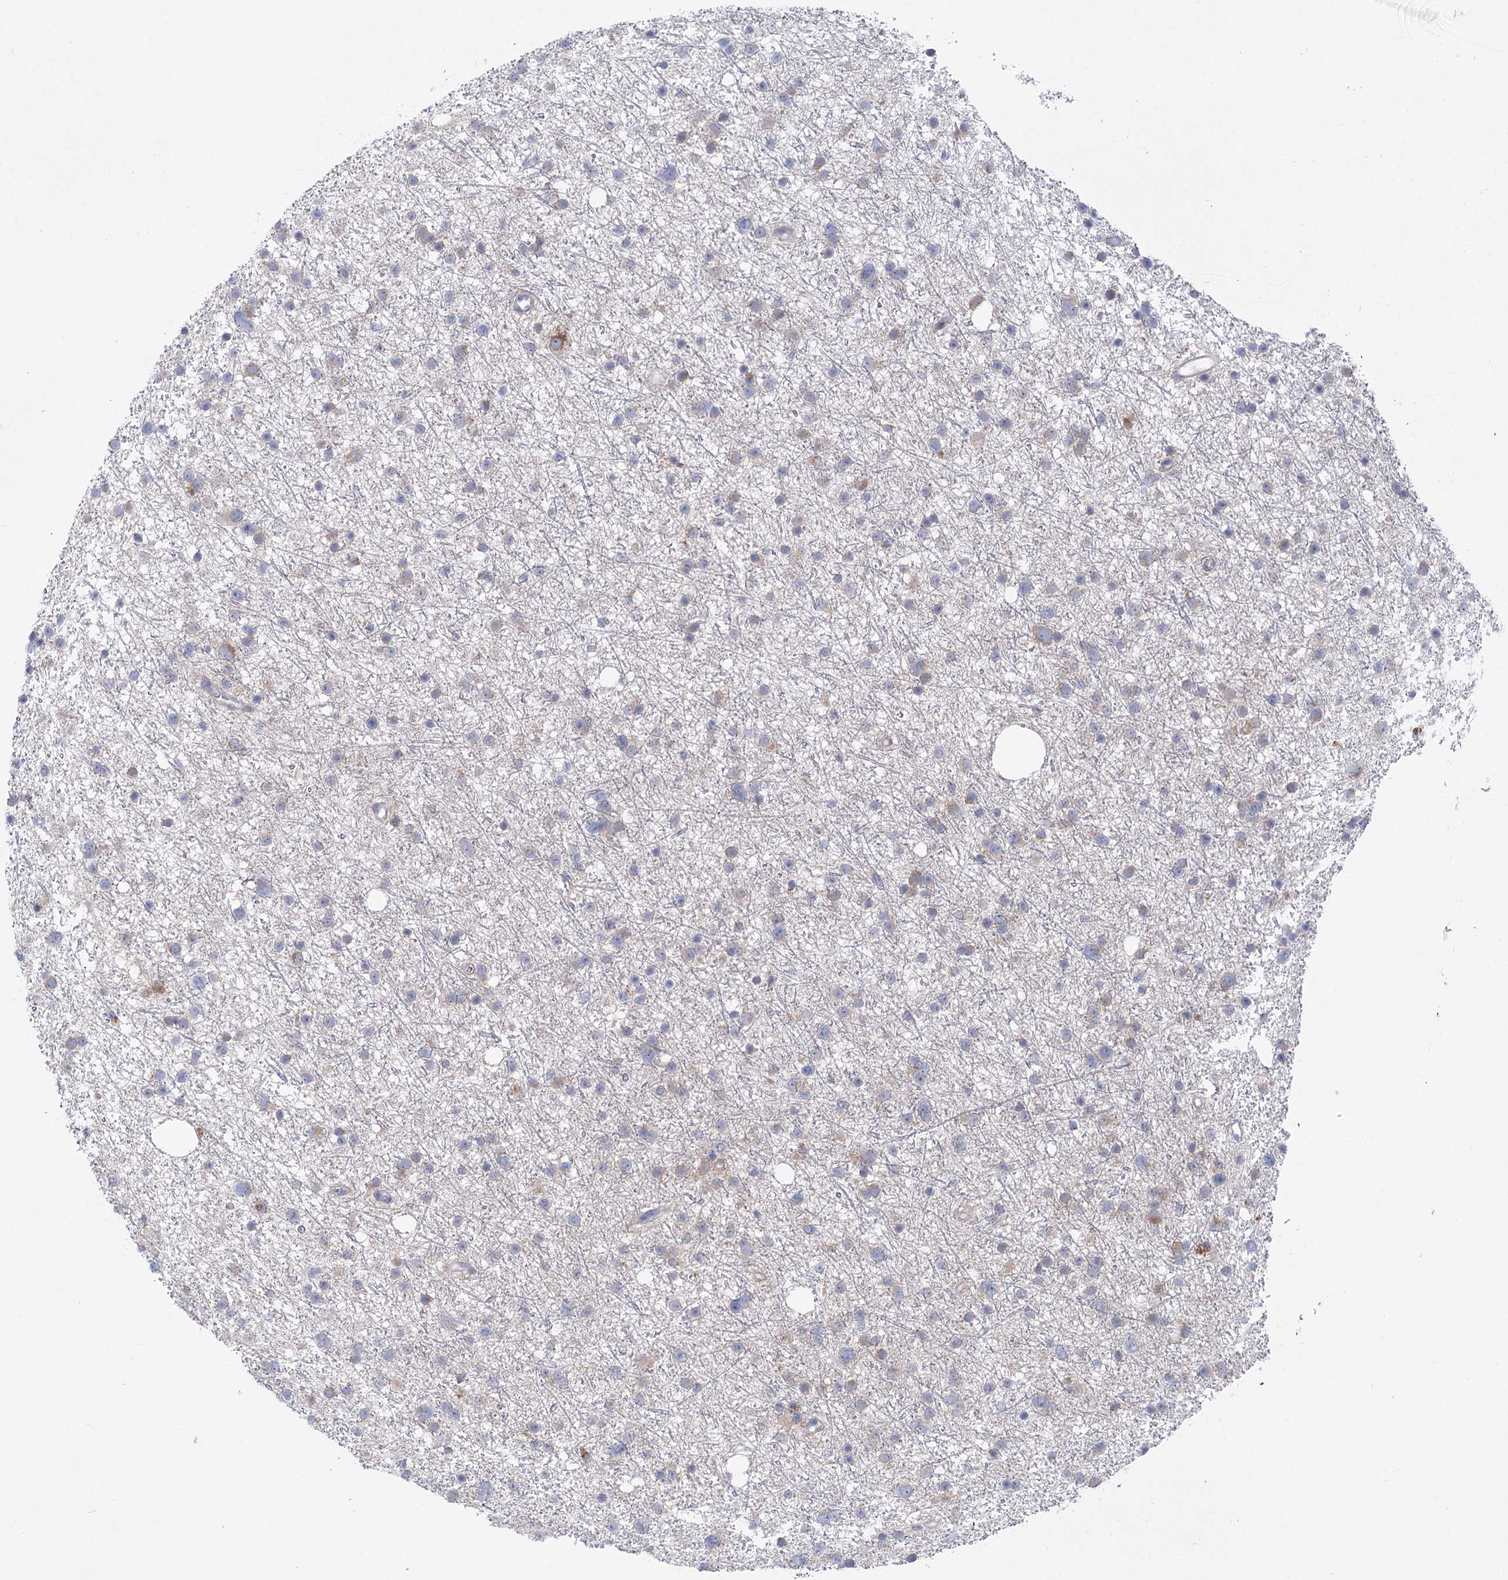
{"staining": {"intensity": "weak", "quantity": "<25%", "location": "cytoplasmic/membranous"}, "tissue": "glioma", "cell_type": "Tumor cells", "image_type": "cancer", "snomed": [{"axis": "morphology", "description": "Glioma, malignant, Low grade"}, {"axis": "topography", "description": "Cerebral cortex"}], "caption": "Image shows no significant protein positivity in tumor cells of malignant glioma (low-grade).", "gene": "METTL24", "patient": {"sex": "female", "age": 39}}